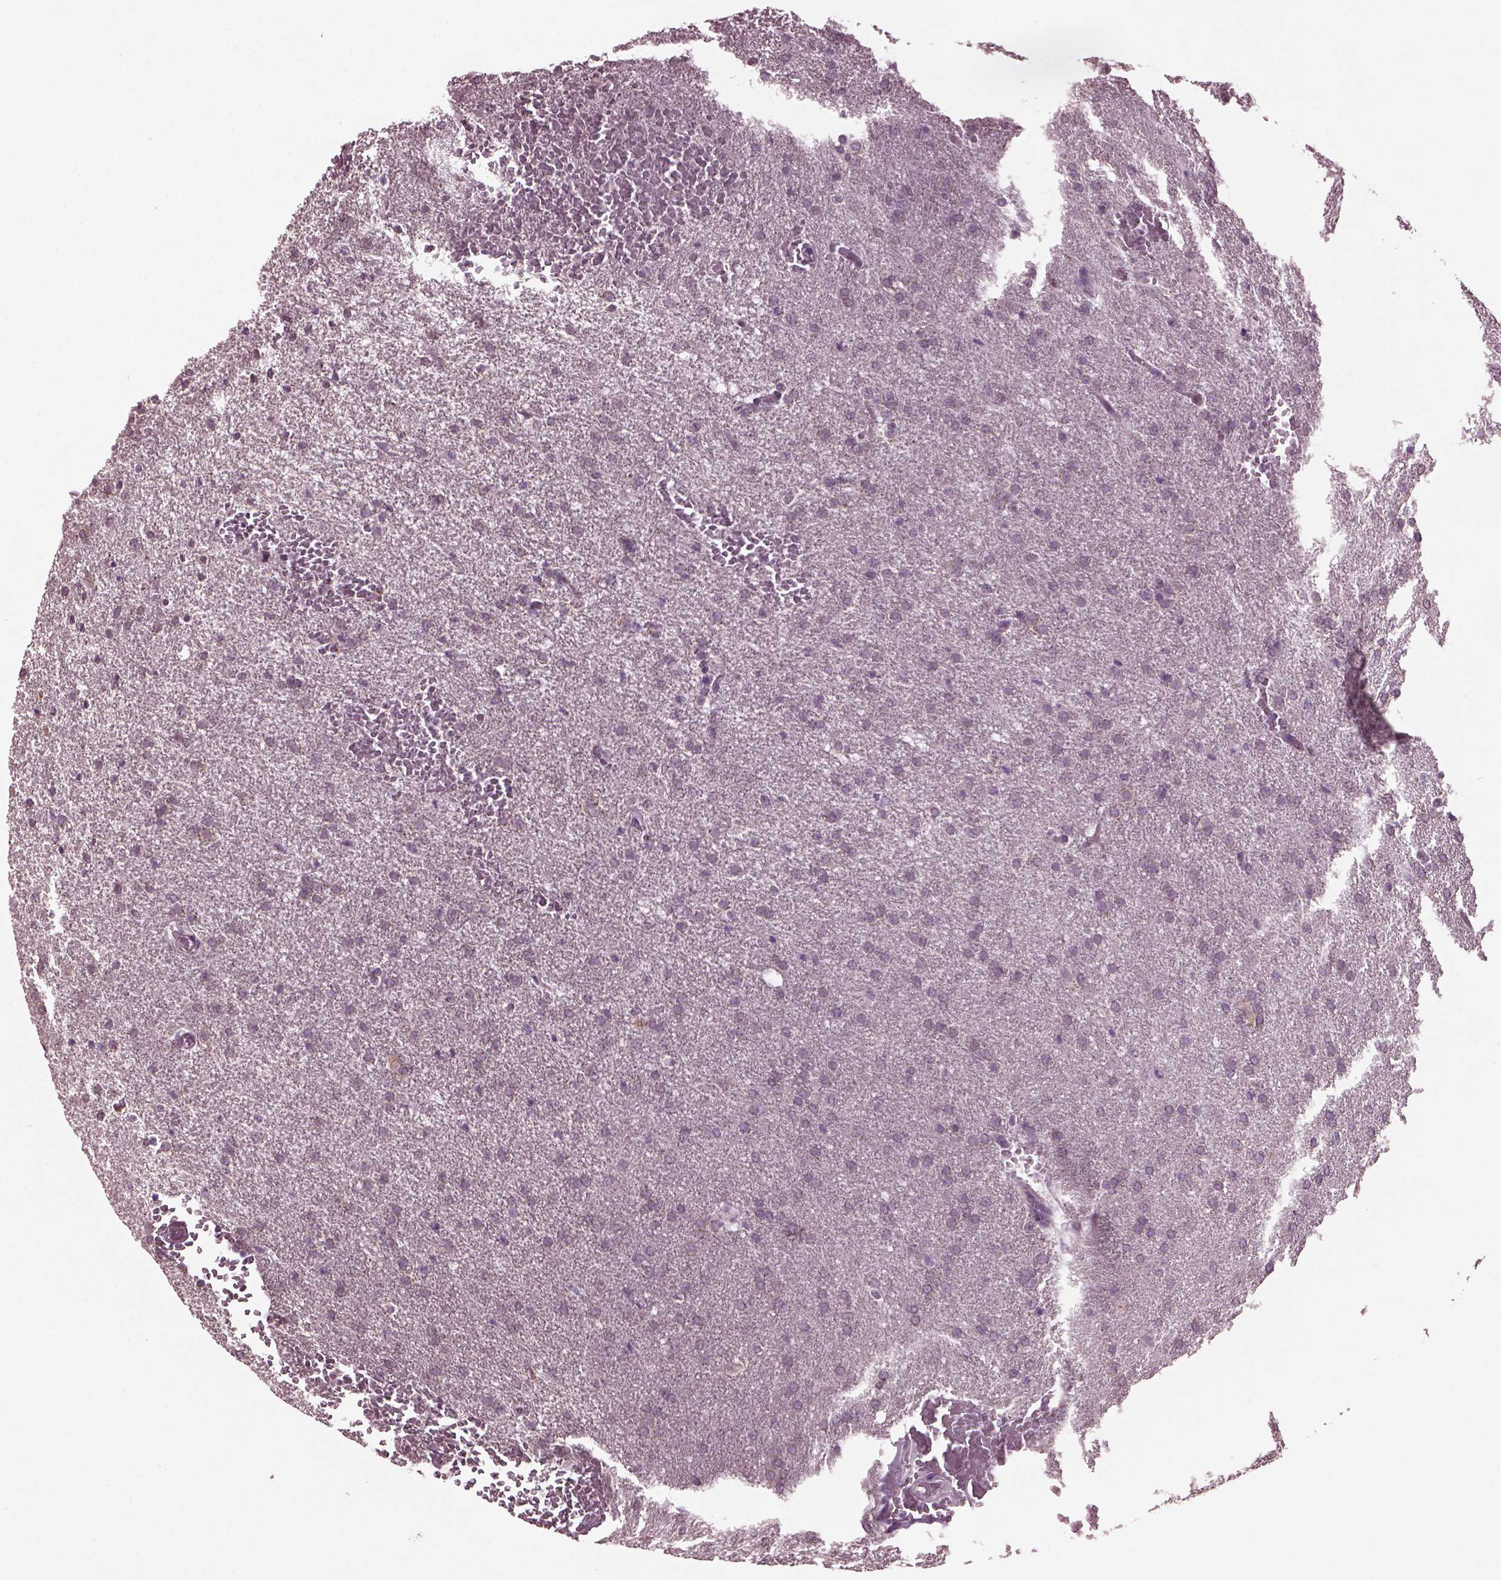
{"staining": {"intensity": "negative", "quantity": "none", "location": "none"}, "tissue": "glioma", "cell_type": "Tumor cells", "image_type": "cancer", "snomed": [{"axis": "morphology", "description": "Glioma, malignant, High grade"}, {"axis": "topography", "description": "Brain"}], "caption": "DAB (3,3'-diaminobenzidine) immunohistochemical staining of malignant glioma (high-grade) reveals no significant staining in tumor cells. (Brightfield microscopy of DAB IHC at high magnification).", "gene": "CABP5", "patient": {"sex": "male", "age": 68}}